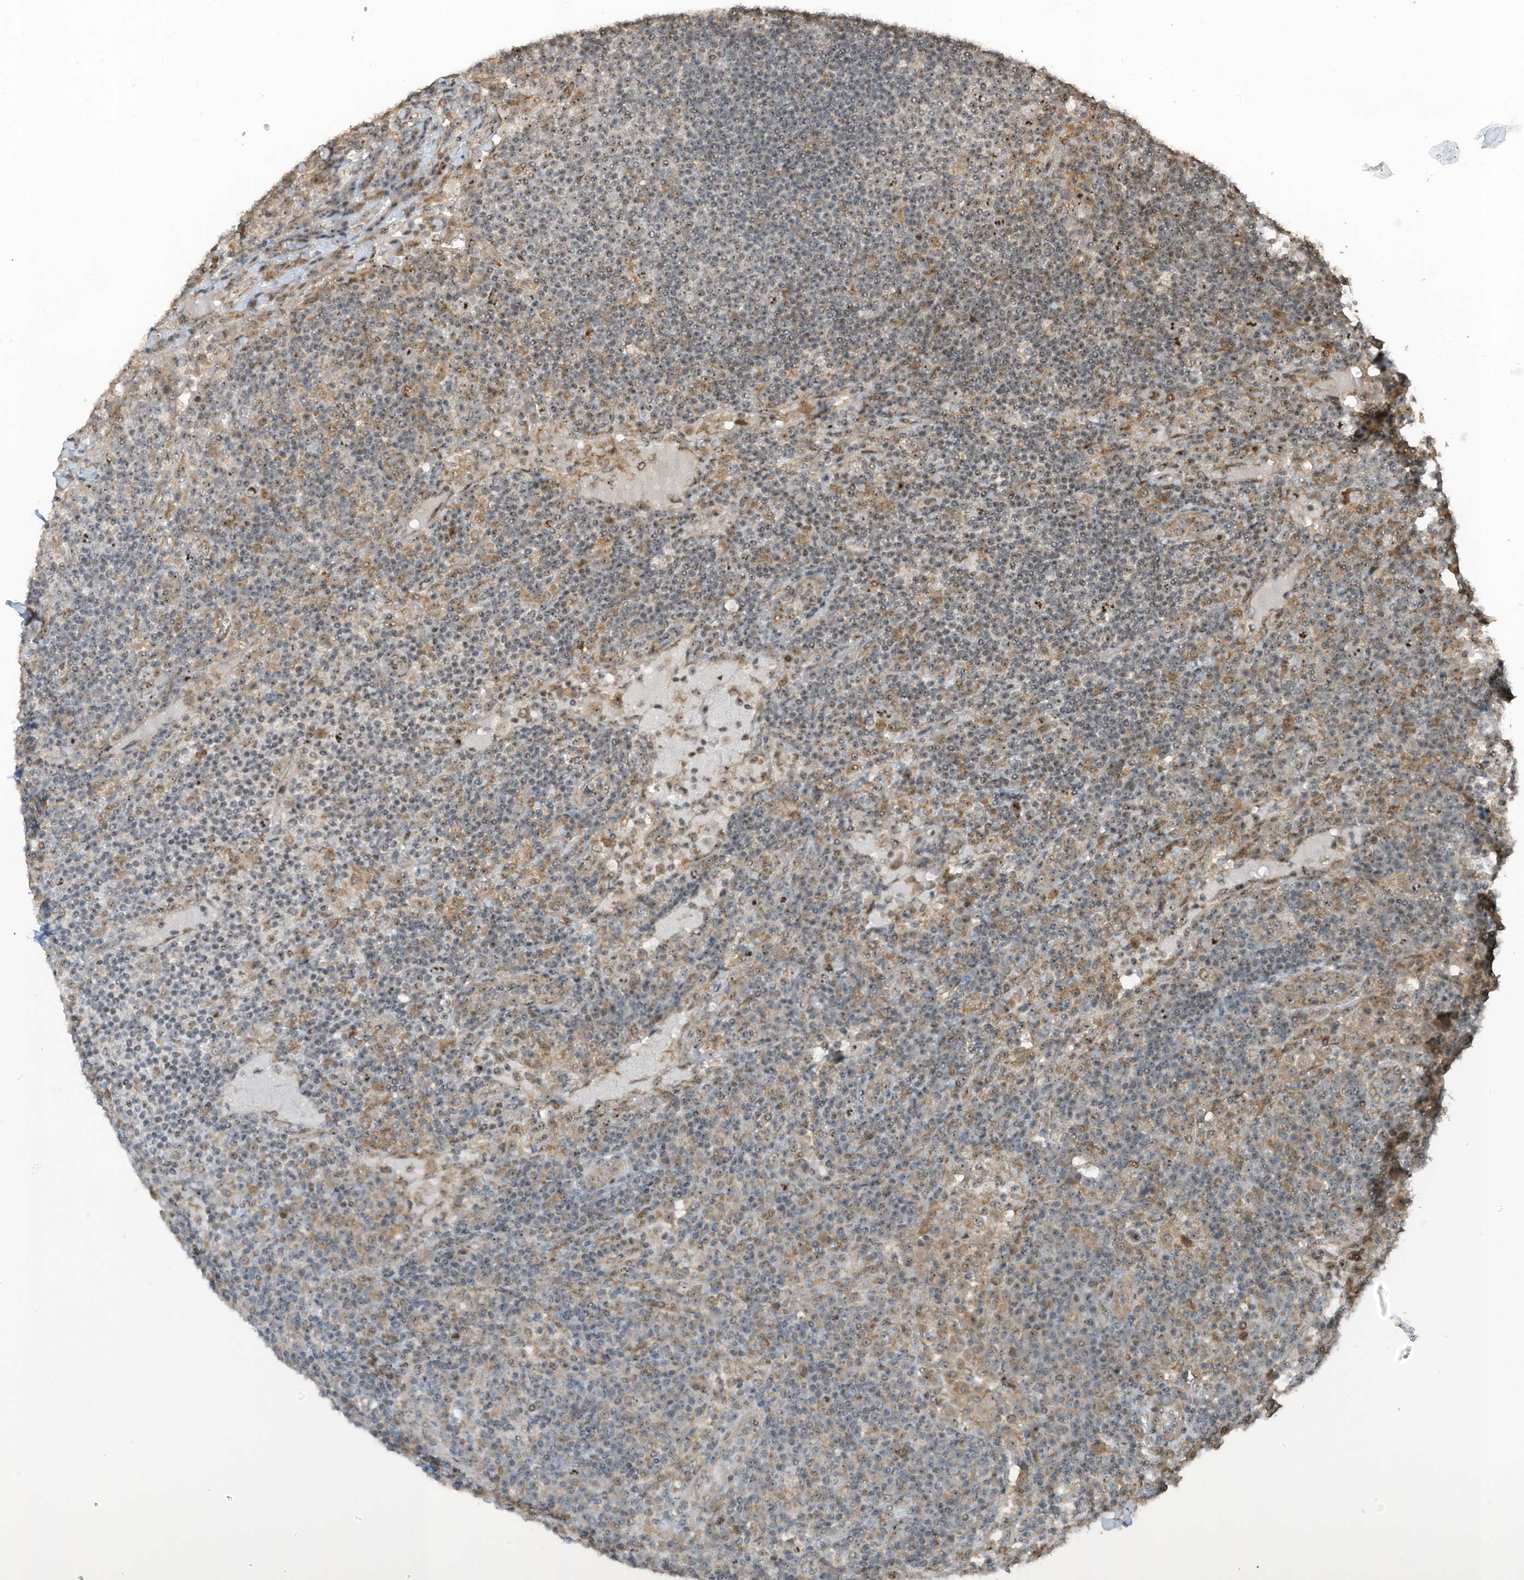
{"staining": {"intensity": "moderate", "quantity": "25%-75%", "location": "nuclear"}, "tissue": "lymph node", "cell_type": "Non-germinal center cells", "image_type": "normal", "snomed": [{"axis": "morphology", "description": "Normal tissue, NOS"}, {"axis": "topography", "description": "Lymph node"}], "caption": "Human lymph node stained with a brown dye exhibits moderate nuclear positive staining in approximately 25%-75% of non-germinal center cells.", "gene": "UTP3", "patient": {"sex": "female", "age": 53}}